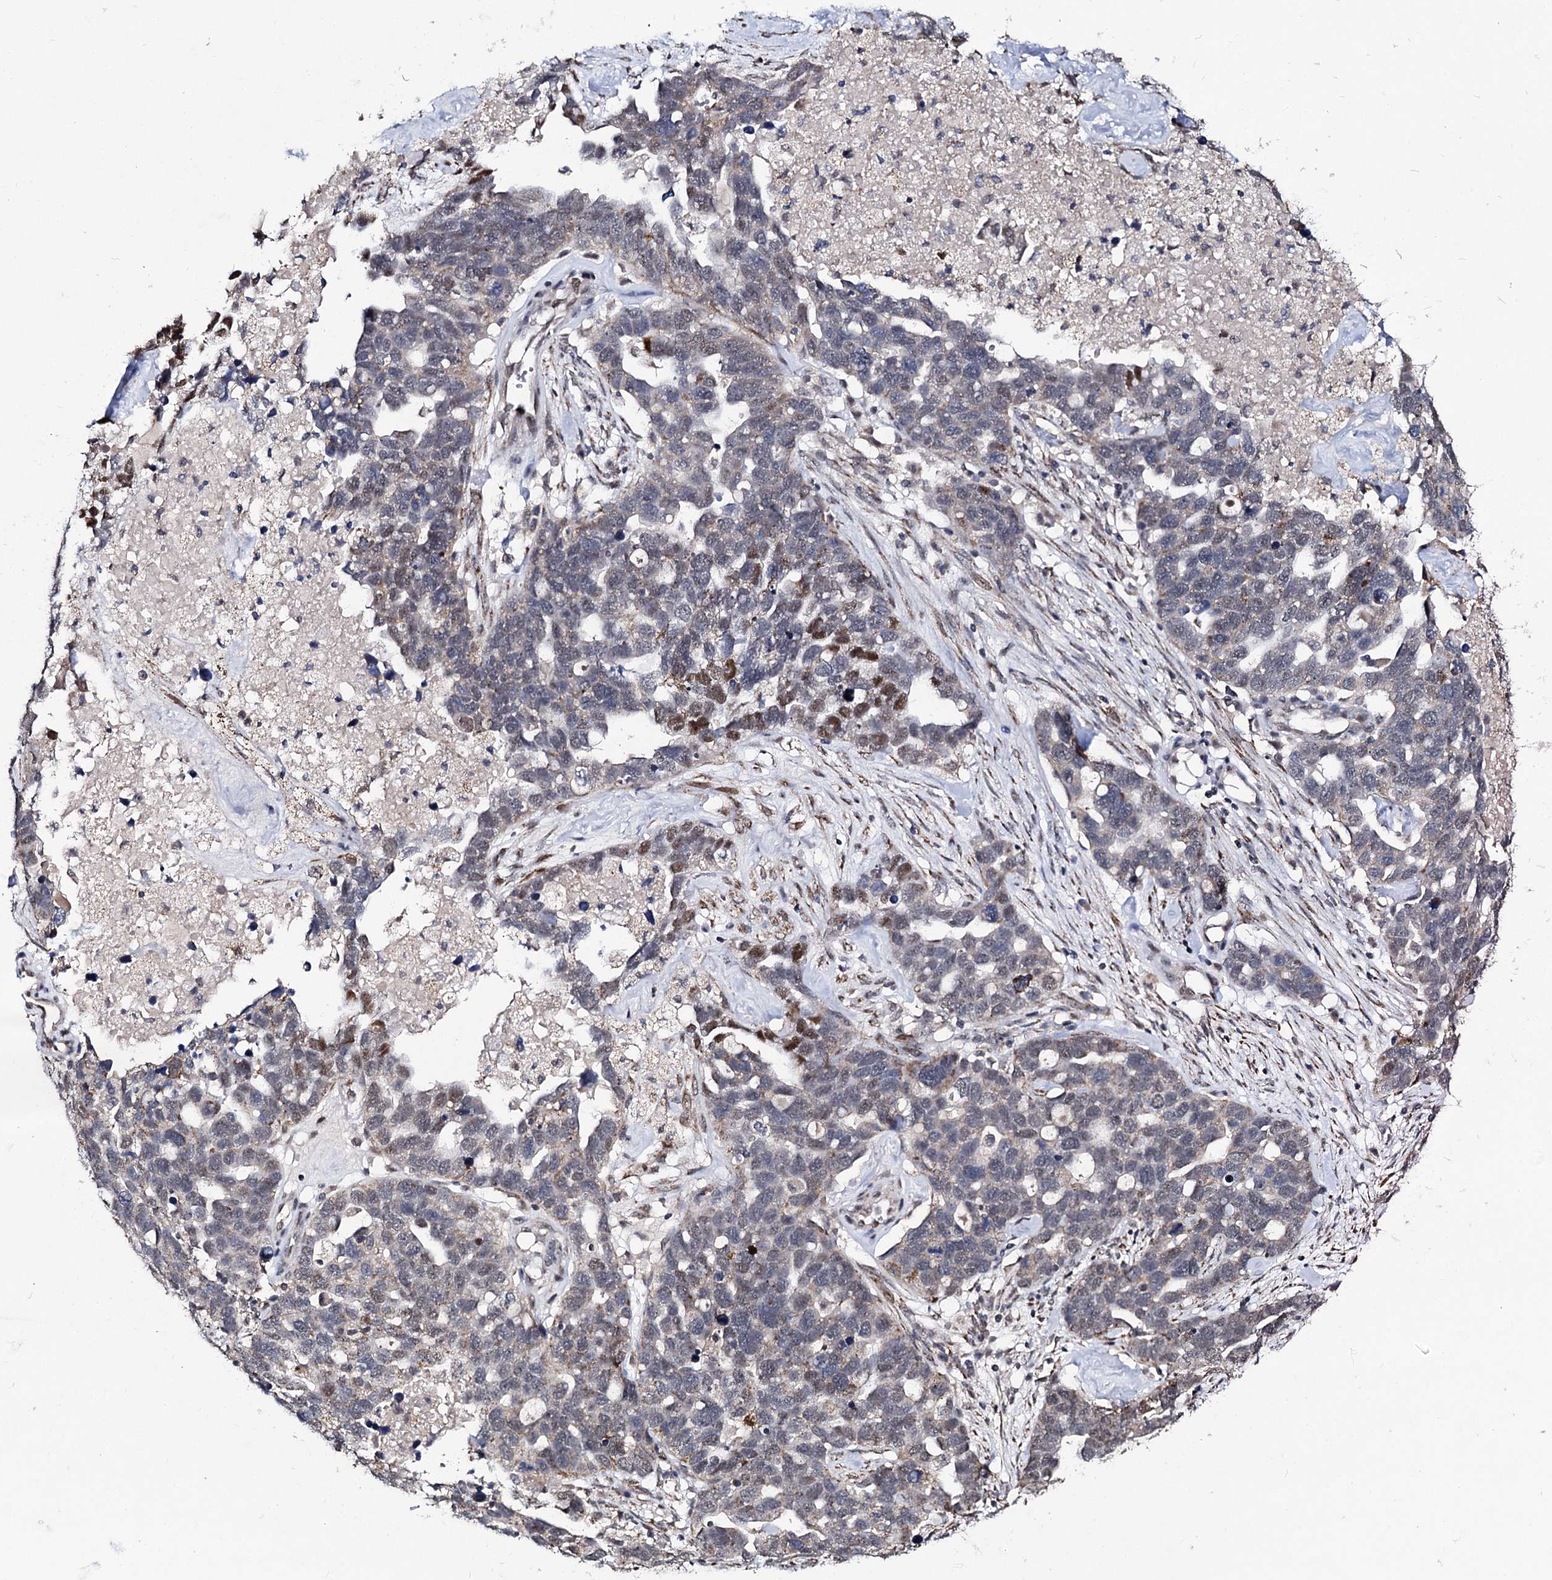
{"staining": {"intensity": "moderate", "quantity": "25%-75%", "location": "nuclear"}, "tissue": "ovarian cancer", "cell_type": "Tumor cells", "image_type": "cancer", "snomed": [{"axis": "morphology", "description": "Cystadenocarcinoma, serous, NOS"}, {"axis": "topography", "description": "Ovary"}], "caption": "Ovarian cancer (serous cystadenocarcinoma) stained for a protein (brown) reveals moderate nuclear positive expression in about 25%-75% of tumor cells.", "gene": "RPUSD4", "patient": {"sex": "female", "age": 54}}